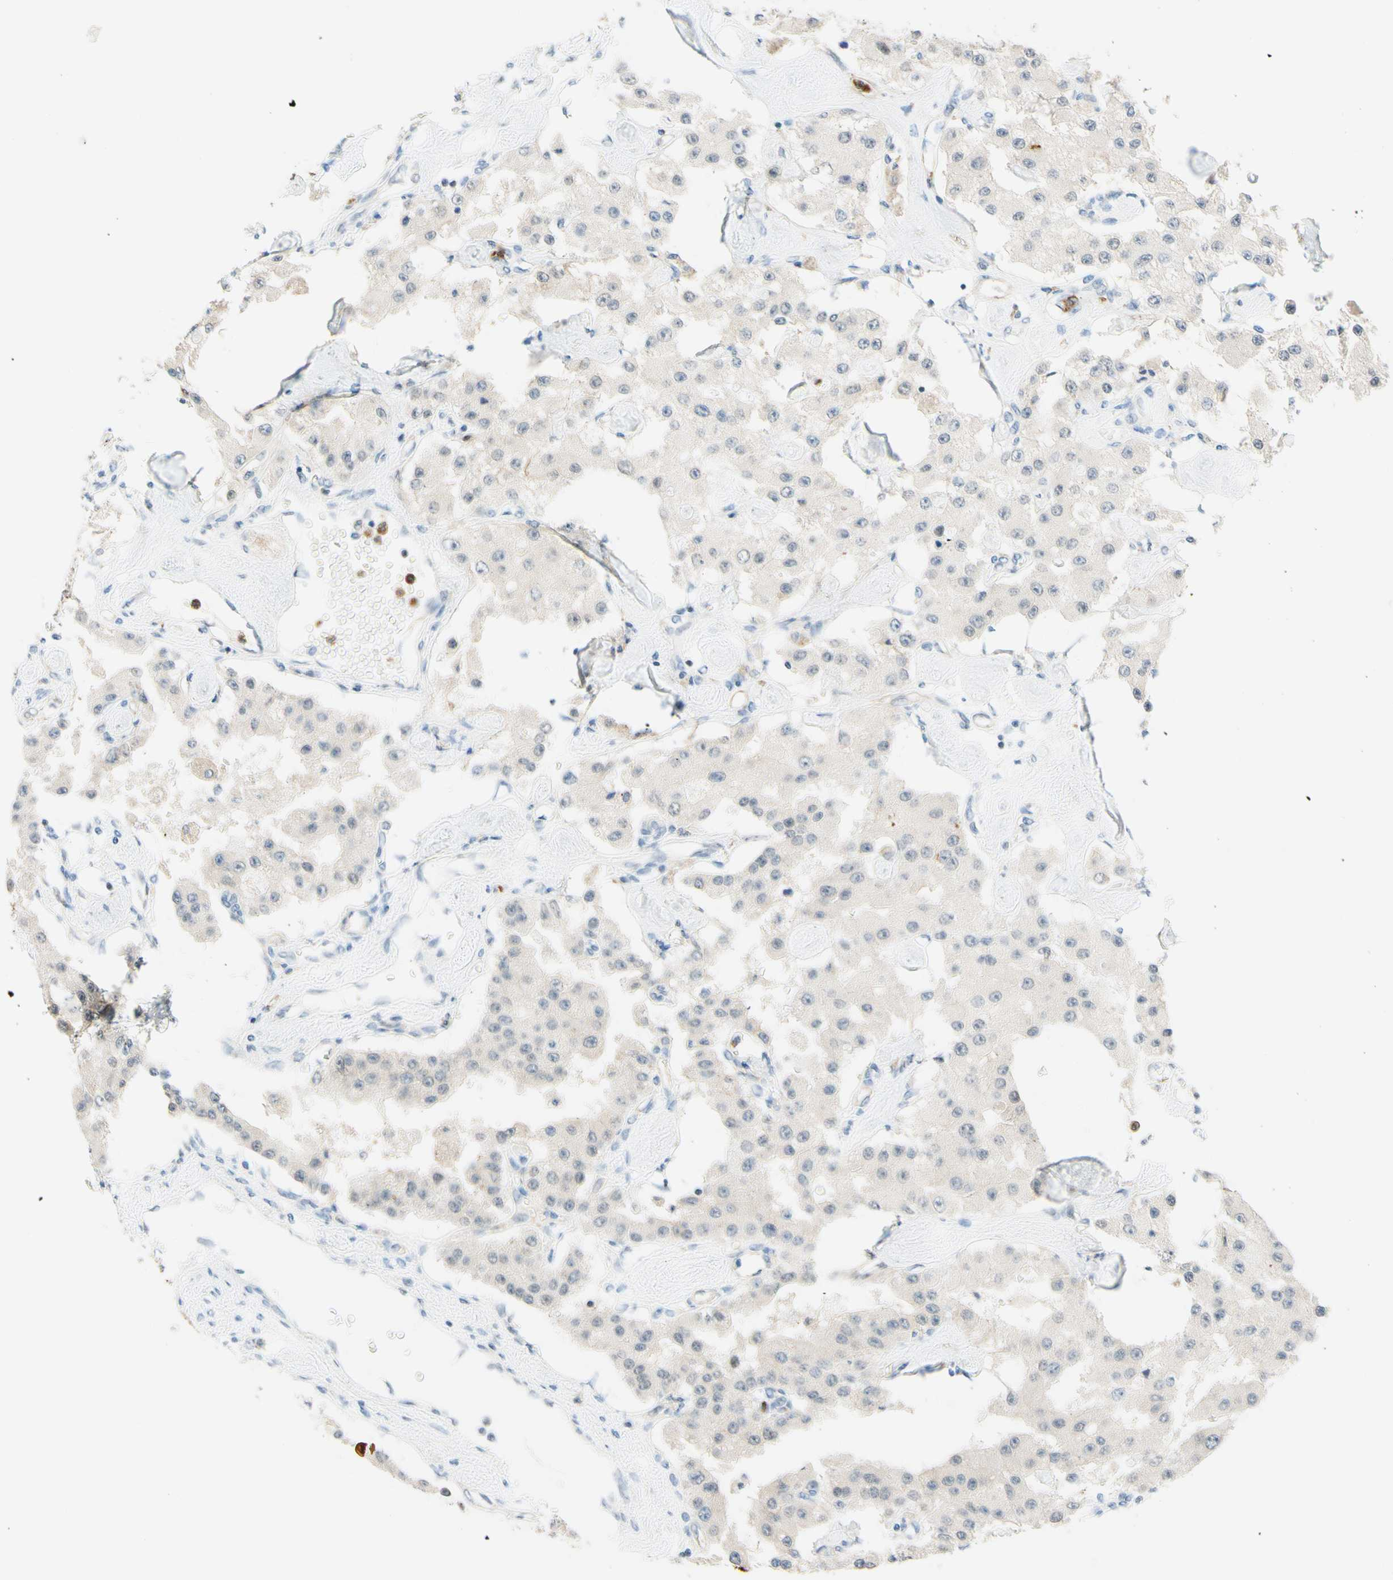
{"staining": {"intensity": "negative", "quantity": "none", "location": "none"}, "tissue": "carcinoid", "cell_type": "Tumor cells", "image_type": "cancer", "snomed": [{"axis": "morphology", "description": "Carcinoid, malignant, NOS"}, {"axis": "topography", "description": "Pancreas"}], "caption": "Human carcinoid stained for a protein using immunohistochemistry displays no positivity in tumor cells.", "gene": "TREM2", "patient": {"sex": "male", "age": 41}}